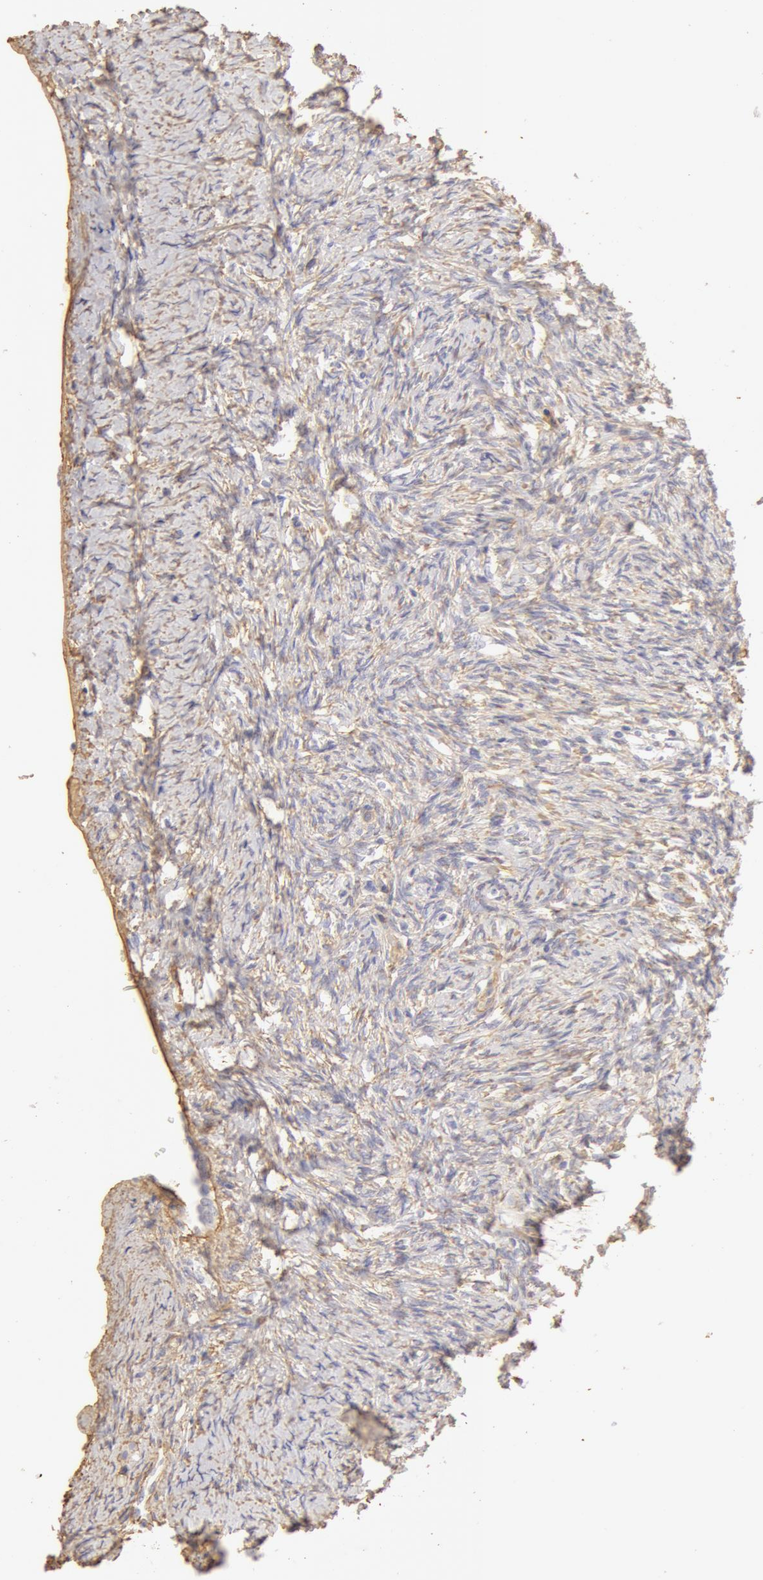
{"staining": {"intensity": "weak", "quantity": "25%-75%", "location": "cytoplasmic/membranous"}, "tissue": "ovary", "cell_type": "Ovarian stroma cells", "image_type": "normal", "snomed": [{"axis": "morphology", "description": "Normal tissue, NOS"}, {"axis": "topography", "description": "Ovary"}], "caption": "Human ovary stained for a protein (brown) reveals weak cytoplasmic/membranous positive expression in approximately 25%-75% of ovarian stroma cells.", "gene": "COL4A1", "patient": {"sex": "female", "age": 53}}